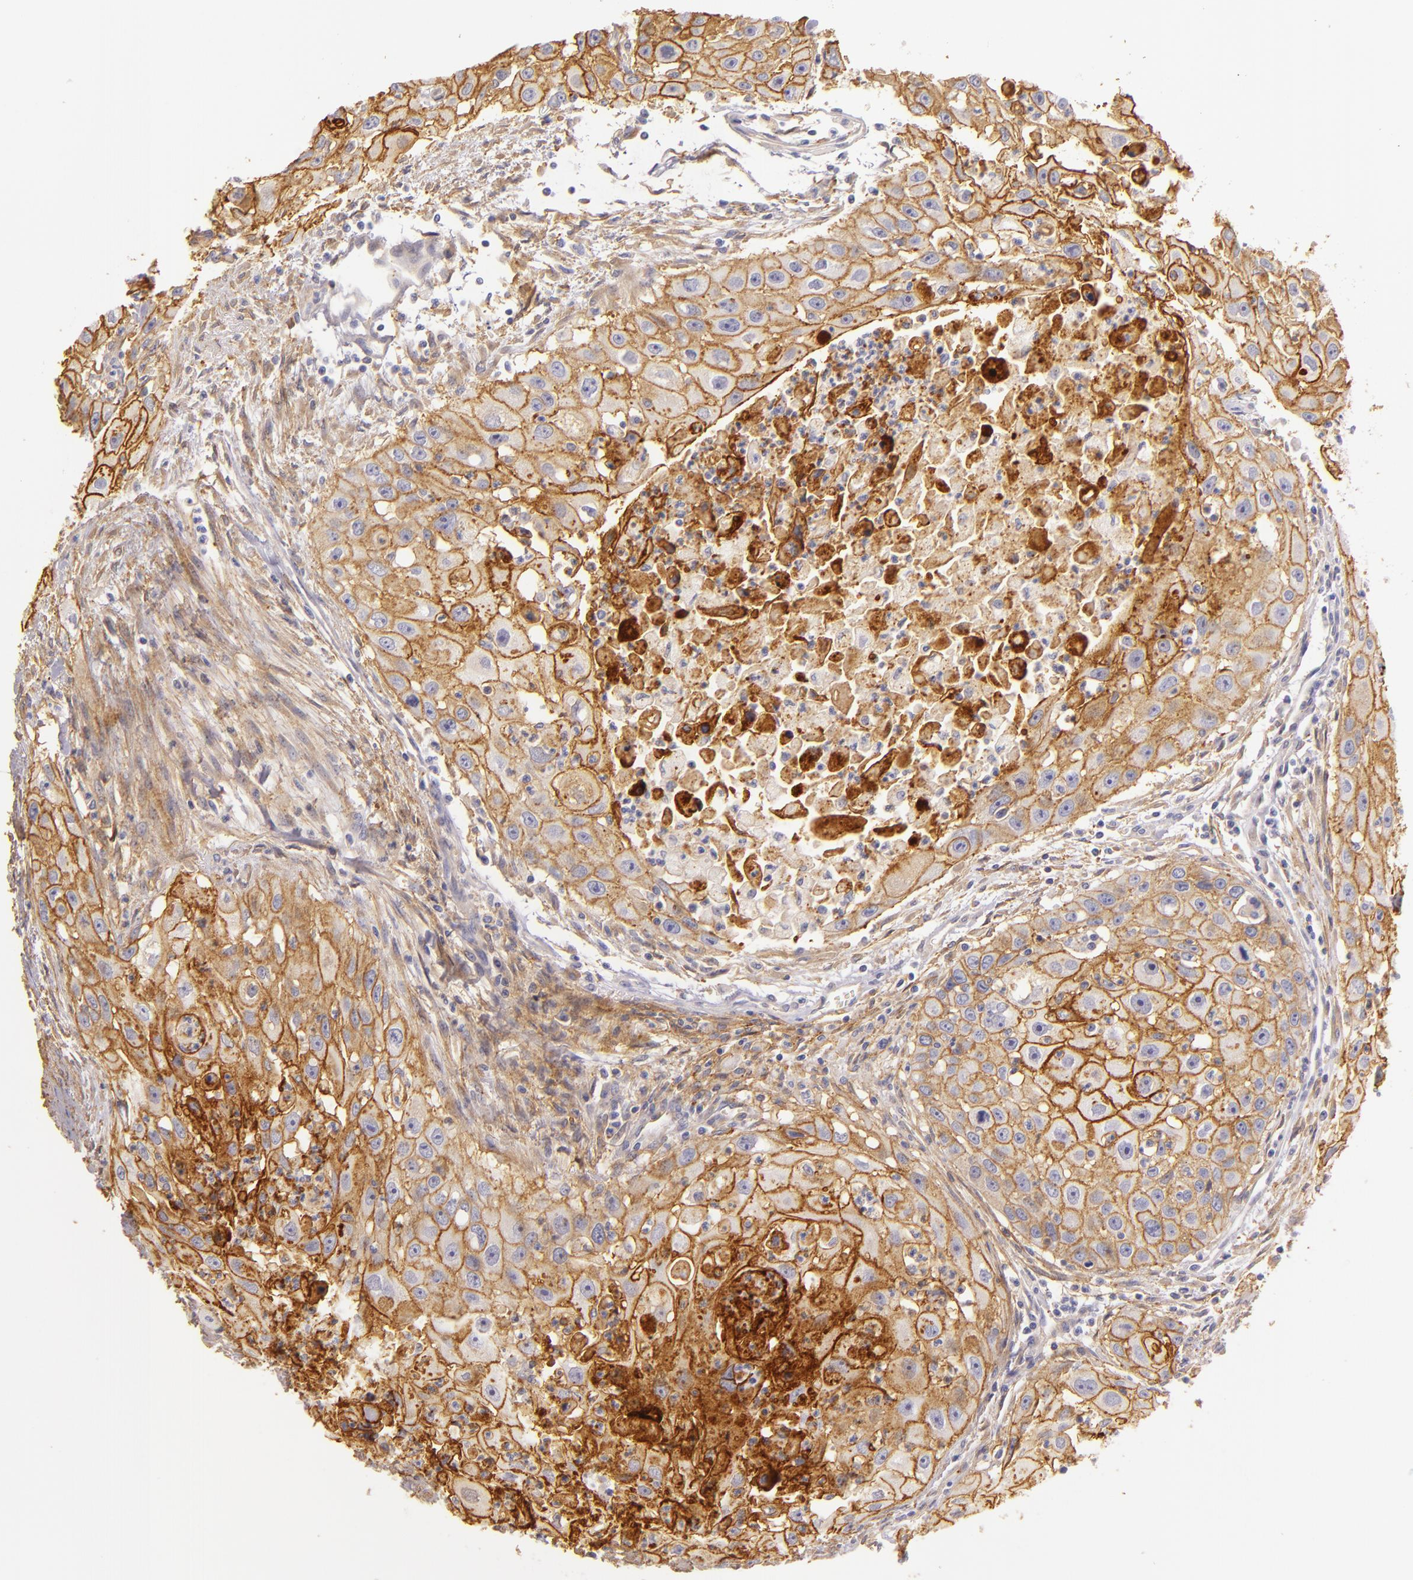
{"staining": {"intensity": "strong", "quantity": "25%-75%", "location": "cytoplasmic/membranous"}, "tissue": "head and neck cancer", "cell_type": "Tumor cells", "image_type": "cancer", "snomed": [{"axis": "morphology", "description": "Squamous cell carcinoma, NOS"}, {"axis": "topography", "description": "Head-Neck"}], "caption": "The immunohistochemical stain labels strong cytoplasmic/membranous expression in tumor cells of head and neck squamous cell carcinoma tissue.", "gene": "CTSF", "patient": {"sex": "male", "age": 64}}